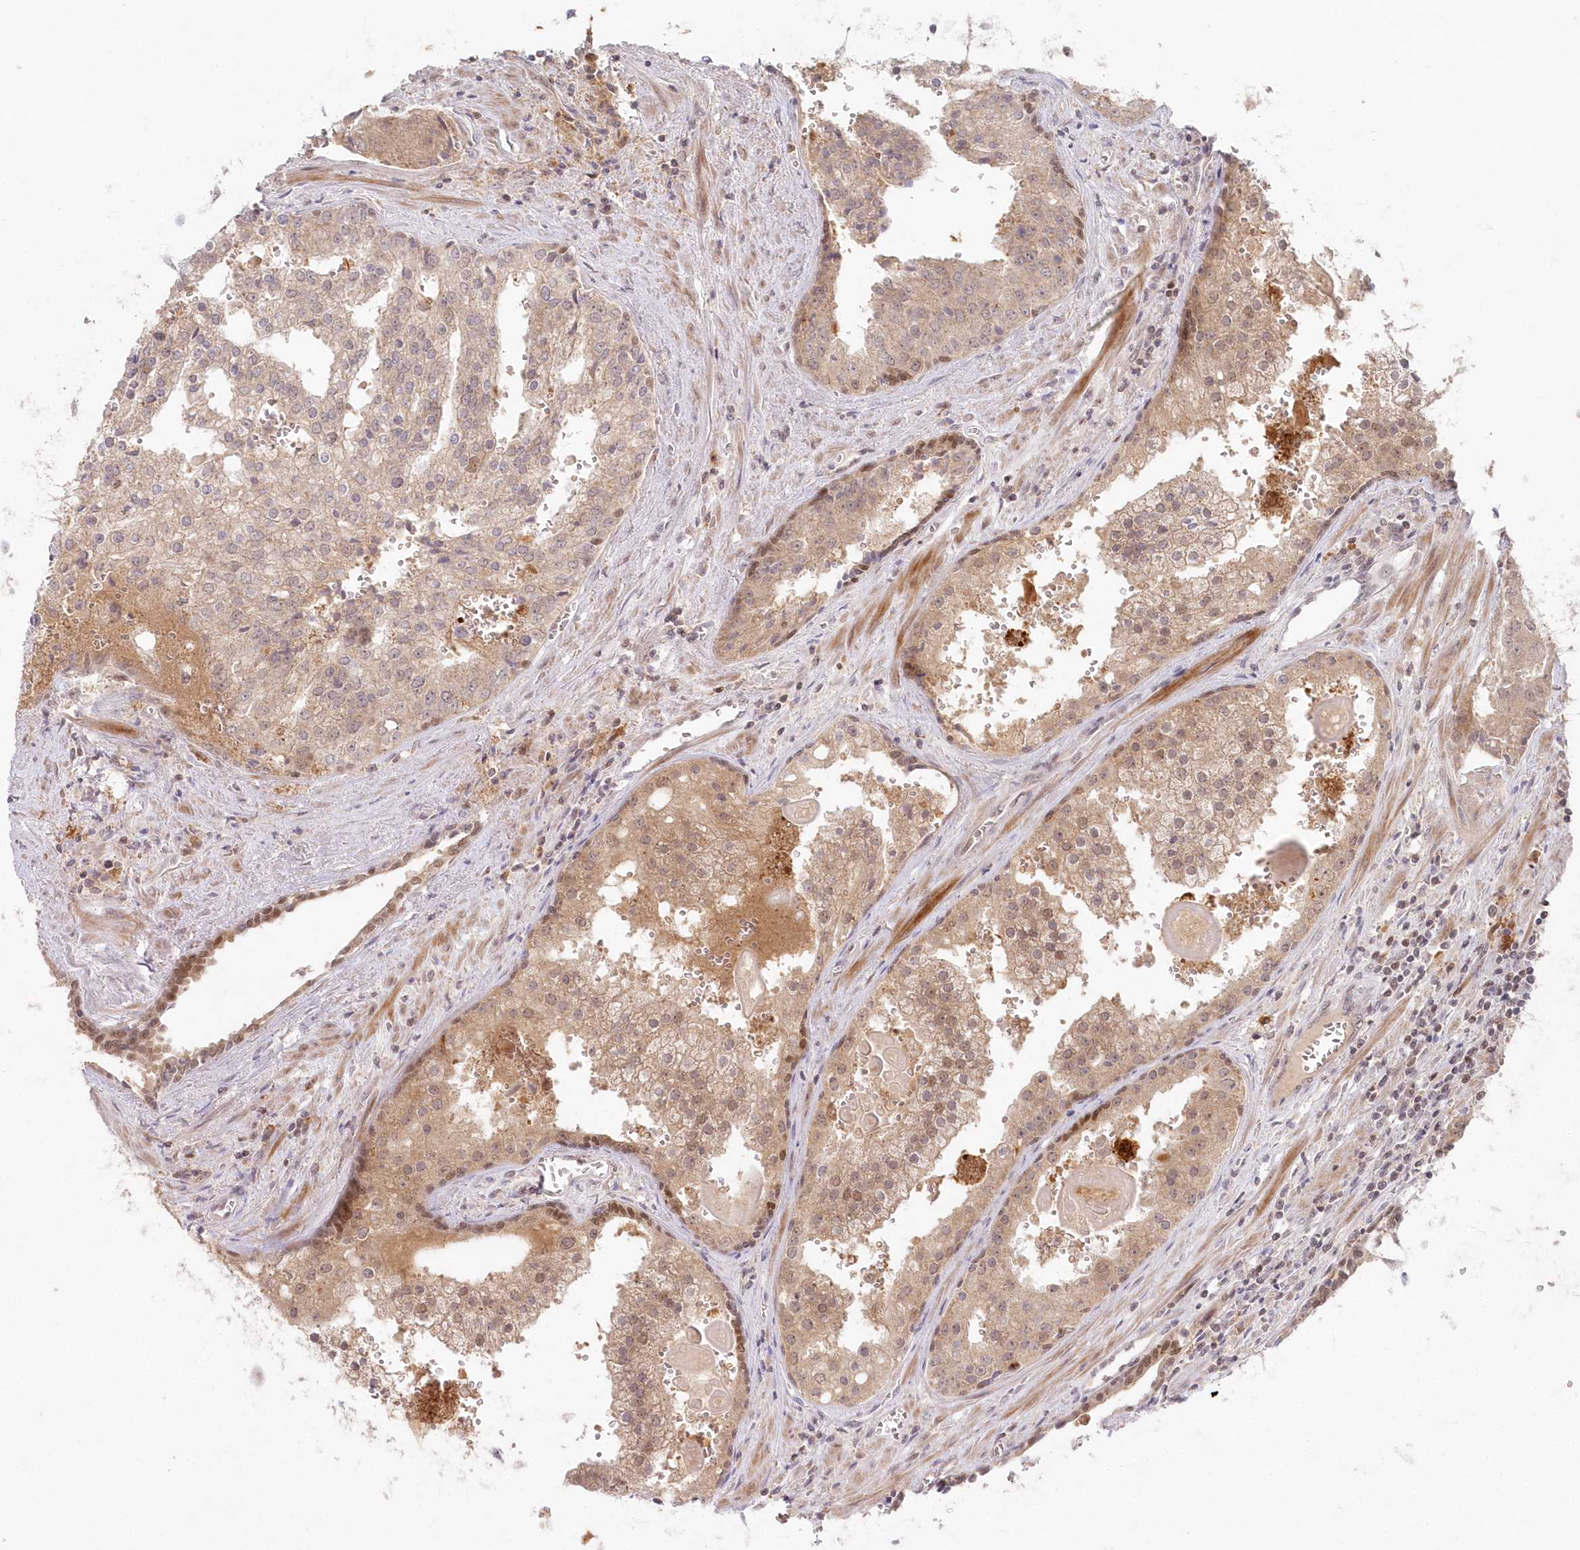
{"staining": {"intensity": "moderate", "quantity": "<25%", "location": "cytoplasmic/membranous,nuclear"}, "tissue": "prostate cancer", "cell_type": "Tumor cells", "image_type": "cancer", "snomed": [{"axis": "morphology", "description": "Adenocarcinoma, High grade"}, {"axis": "topography", "description": "Prostate"}], "caption": "Protein expression analysis of prostate cancer reveals moderate cytoplasmic/membranous and nuclear staining in approximately <25% of tumor cells.", "gene": "ASCC1", "patient": {"sex": "male", "age": 68}}